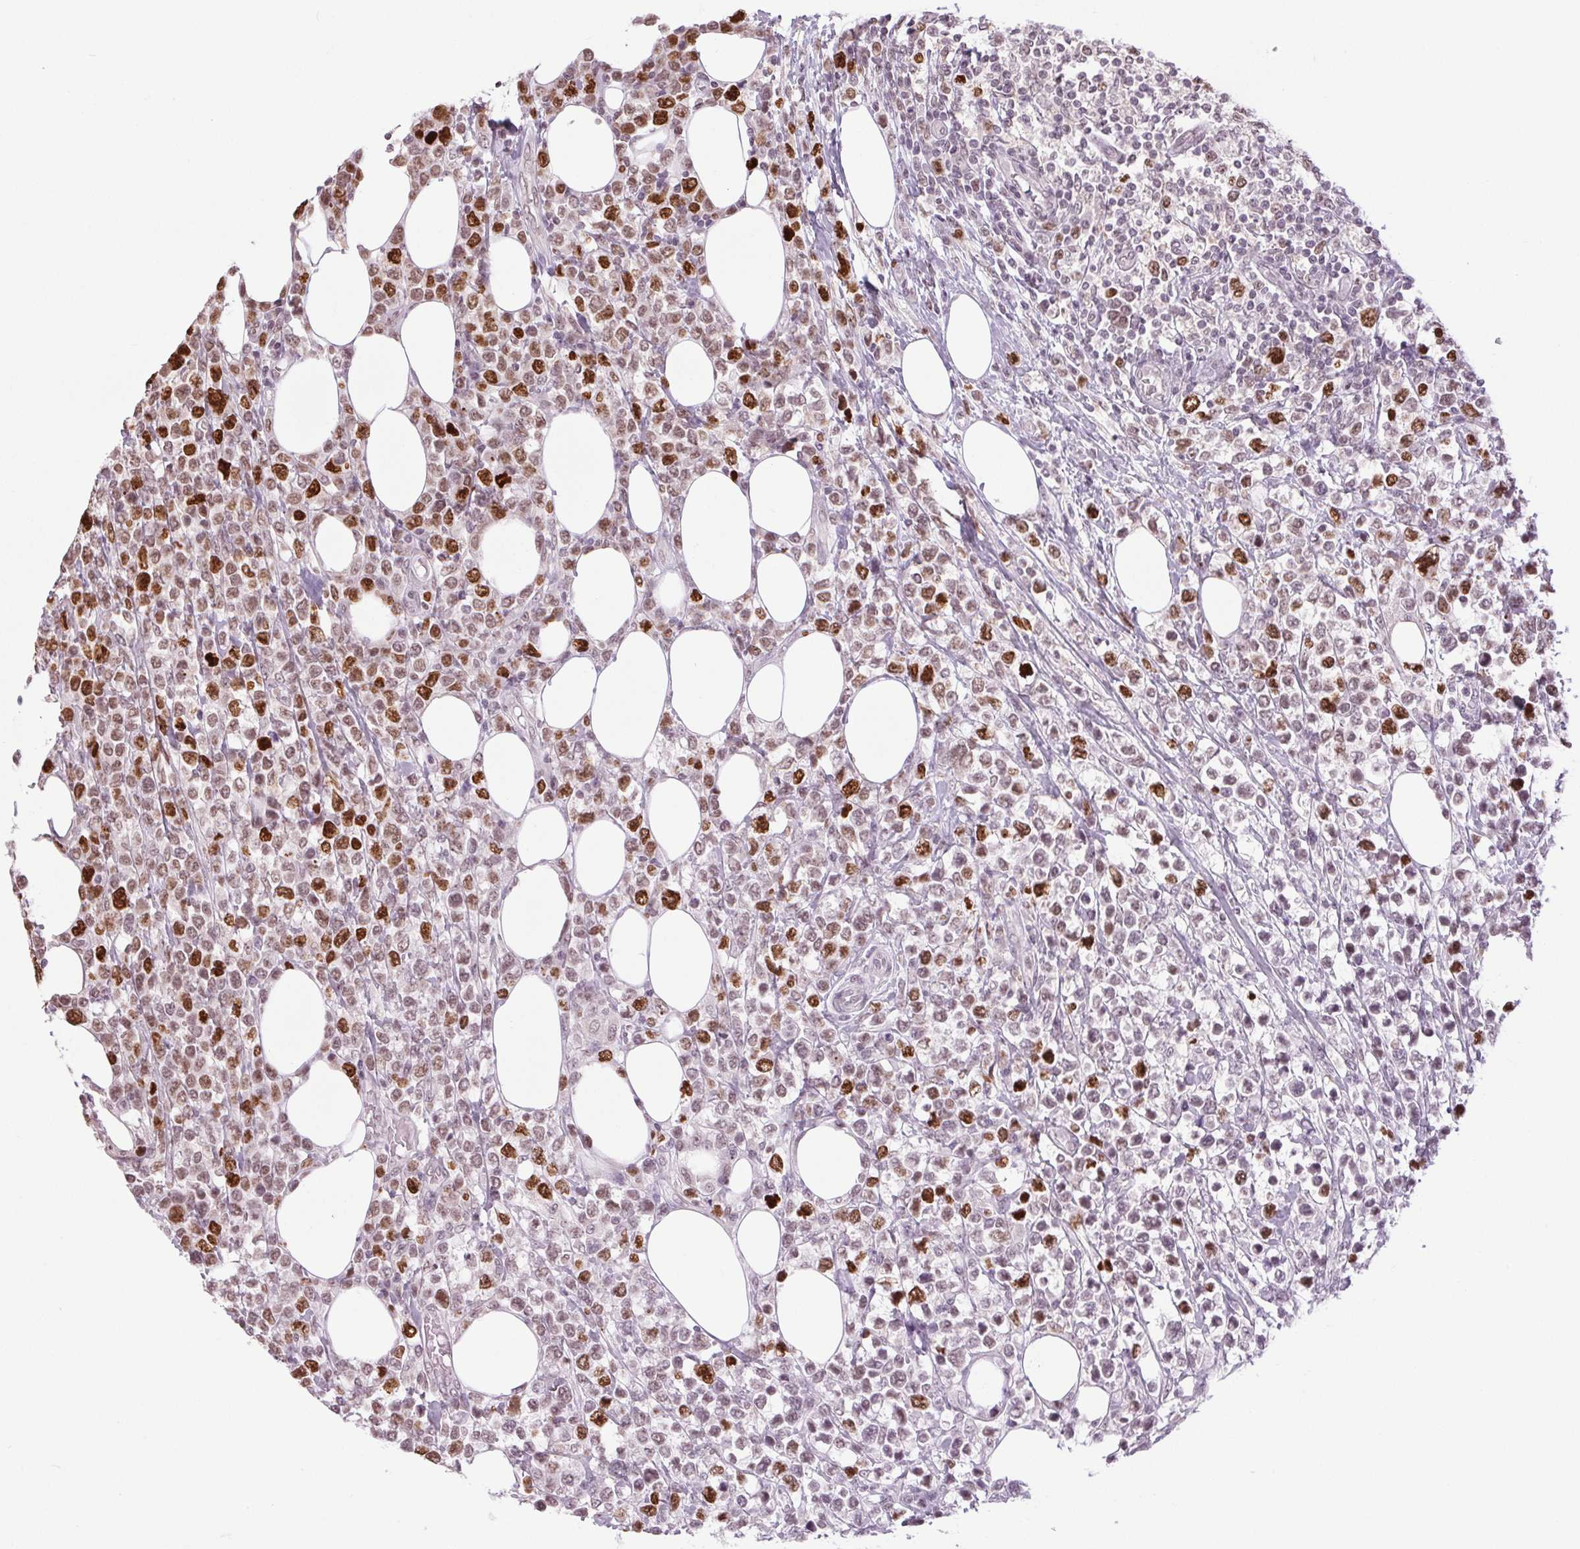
{"staining": {"intensity": "strong", "quantity": "25%-75%", "location": "nuclear"}, "tissue": "lymphoma", "cell_type": "Tumor cells", "image_type": "cancer", "snomed": [{"axis": "morphology", "description": "Malignant lymphoma, non-Hodgkin's type, High grade"}, {"axis": "topography", "description": "Soft tissue"}], "caption": "Protein expression analysis of lymphoma shows strong nuclear expression in approximately 25%-75% of tumor cells. (Brightfield microscopy of DAB IHC at high magnification).", "gene": "SMIM6", "patient": {"sex": "female", "age": 56}}